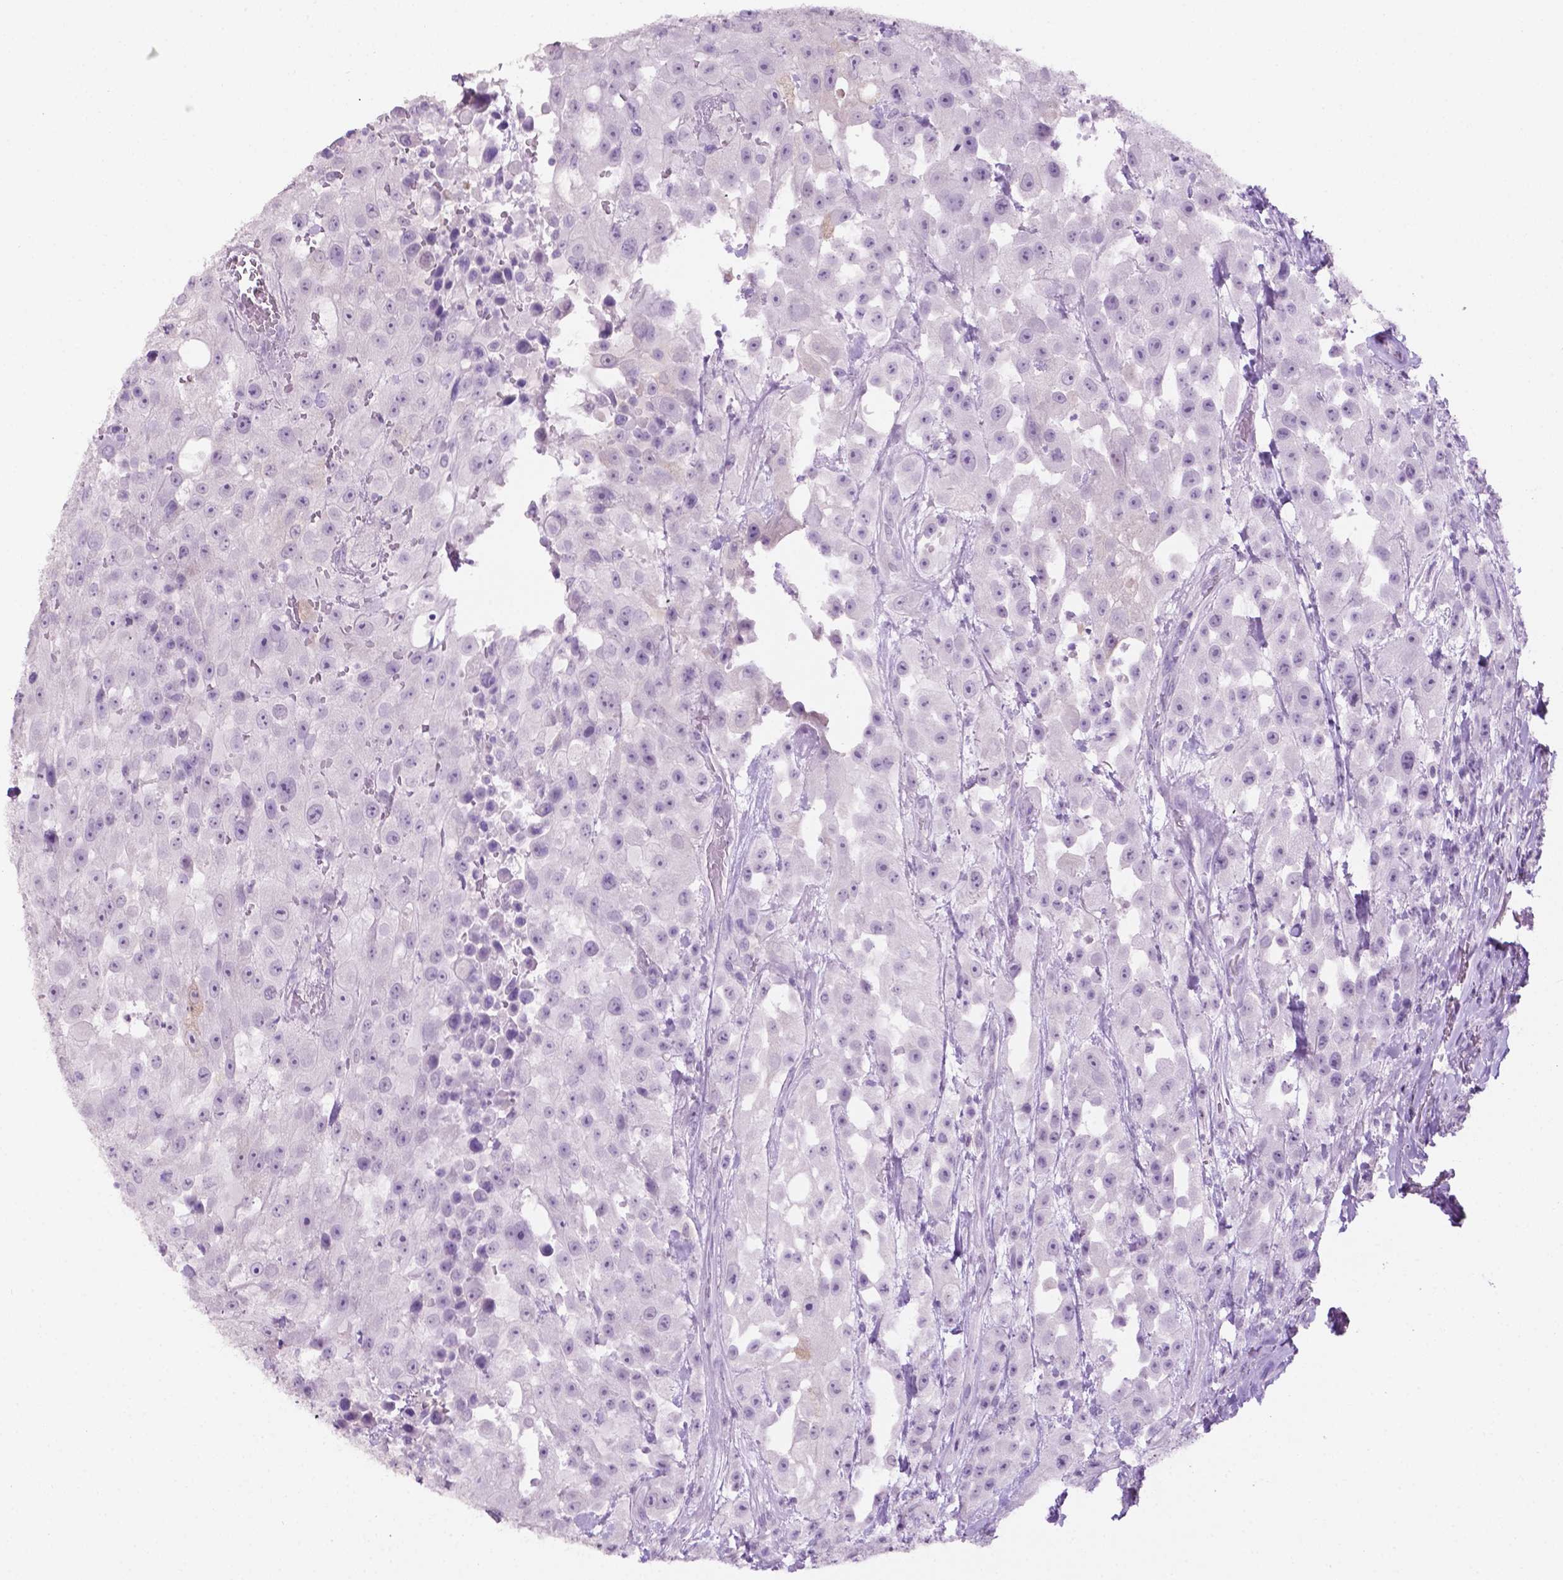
{"staining": {"intensity": "negative", "quantity": "none", "location": "none"}, "tissue": "urothelial cancer", "cell_type": "Tumor cells", "image_type": "cancer", "snomed": [{"axis": "morphology", "description": "Urothelial carcinoma, High grade"}, {"axis": "topography", "description": "Urinary bladder"}], "caption": "DAB (3,3'-diaminobenzidine) immunohistochemical staining of high-grade urothelial carcinoma shows no significant positivity in tumor cells.", "gene": "PHGR1", "patient": {"sex": "male", "age": 79}}